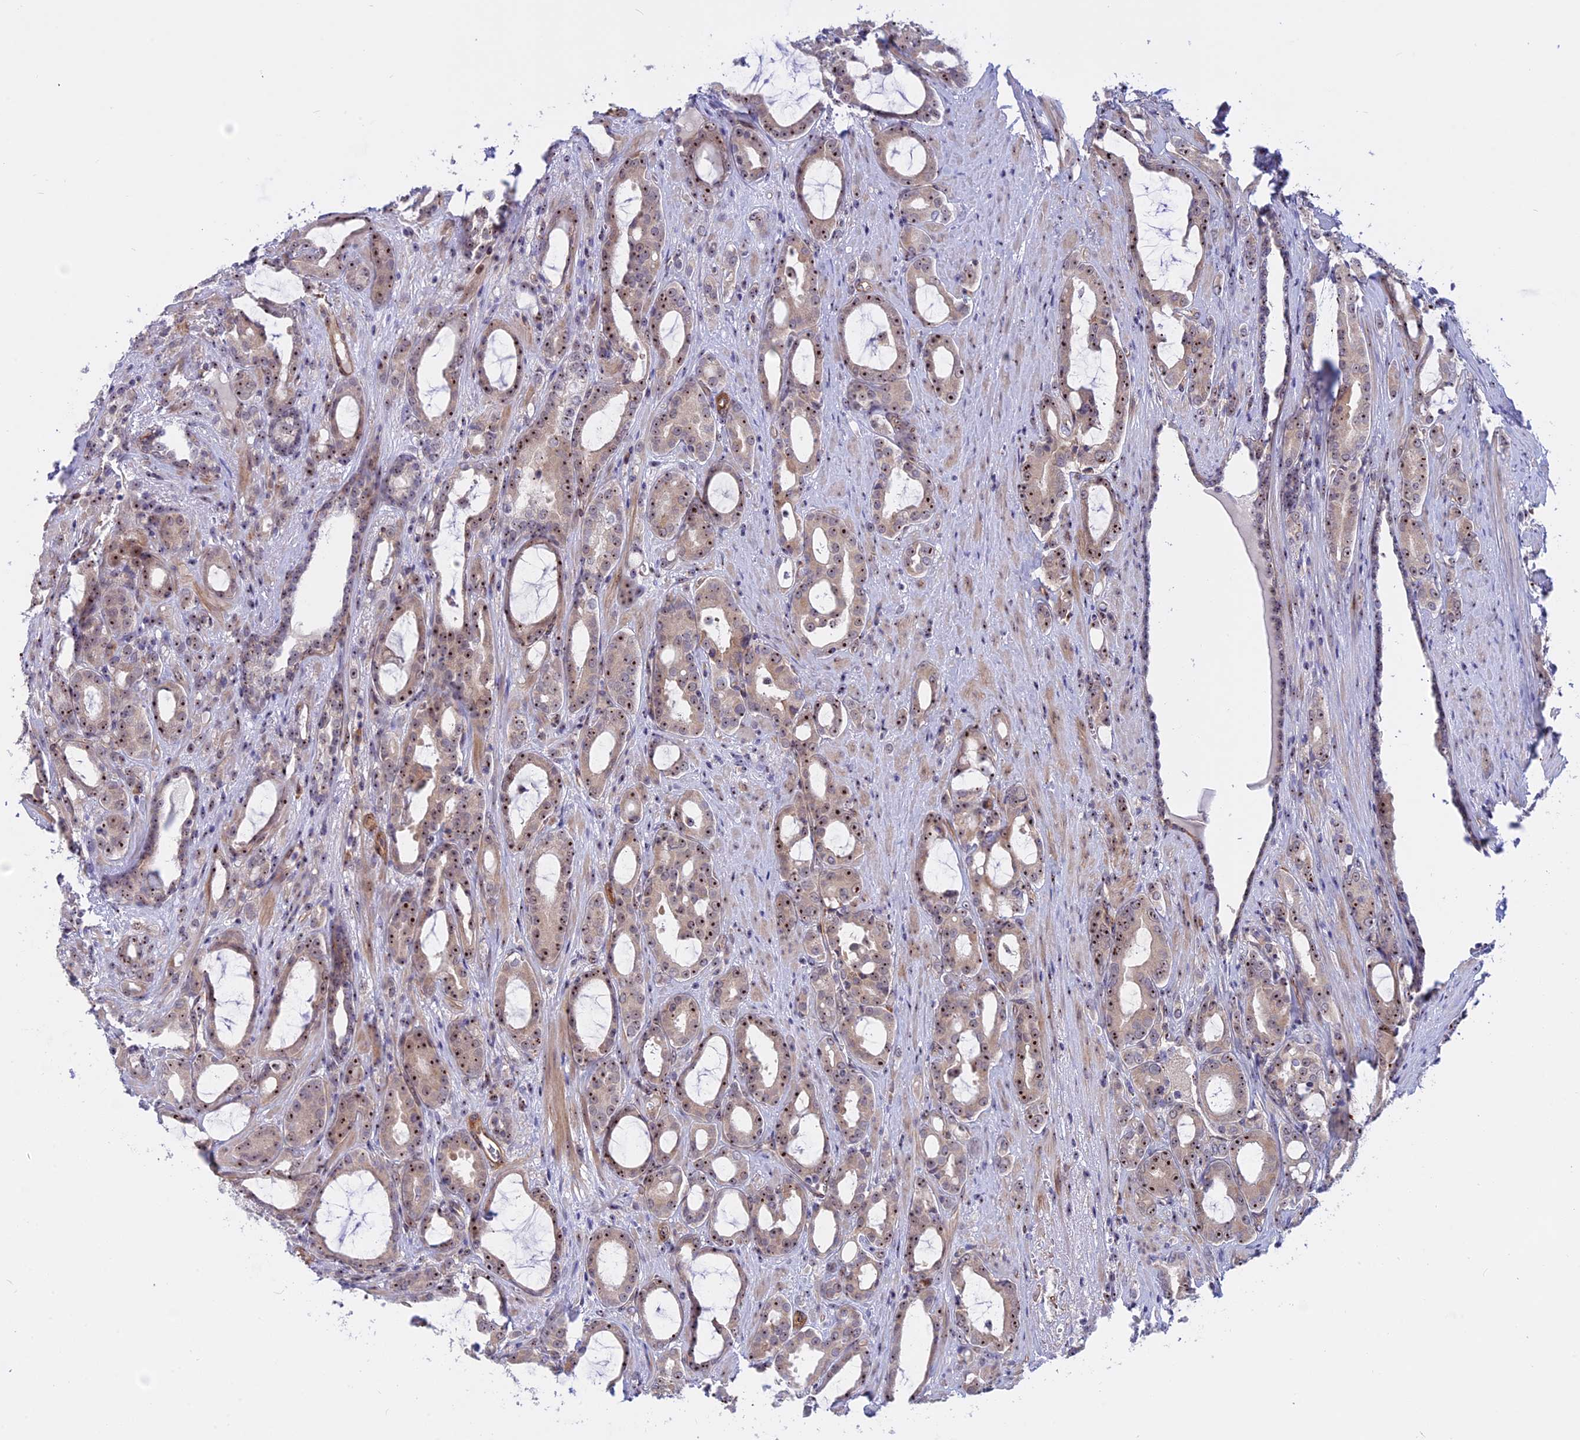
{"staining": {"intensity": "moderate", "quantity": ">75%", "location": "nuclear"}, "tissue": "prostate cancer", "cell_type": "Tumor cells", "image_type": "cancer", "snomed": [{"axis": "morphology", "description": "Adenocarcinoma, High grade"}, {"axis": "topography", "description": "Prostate"}], "caption": "An image of adenocarcinoma (high-grade) (prostate) stained for a protein shows moderate nuclear brown staining in tumor cells. (Stains: DAB in brown, nuclei in blue, Microscopy: brightfield microscopy at high magnification).", "gene": "DBNDD1", "patient": {"sex": "male", "age": 72}}